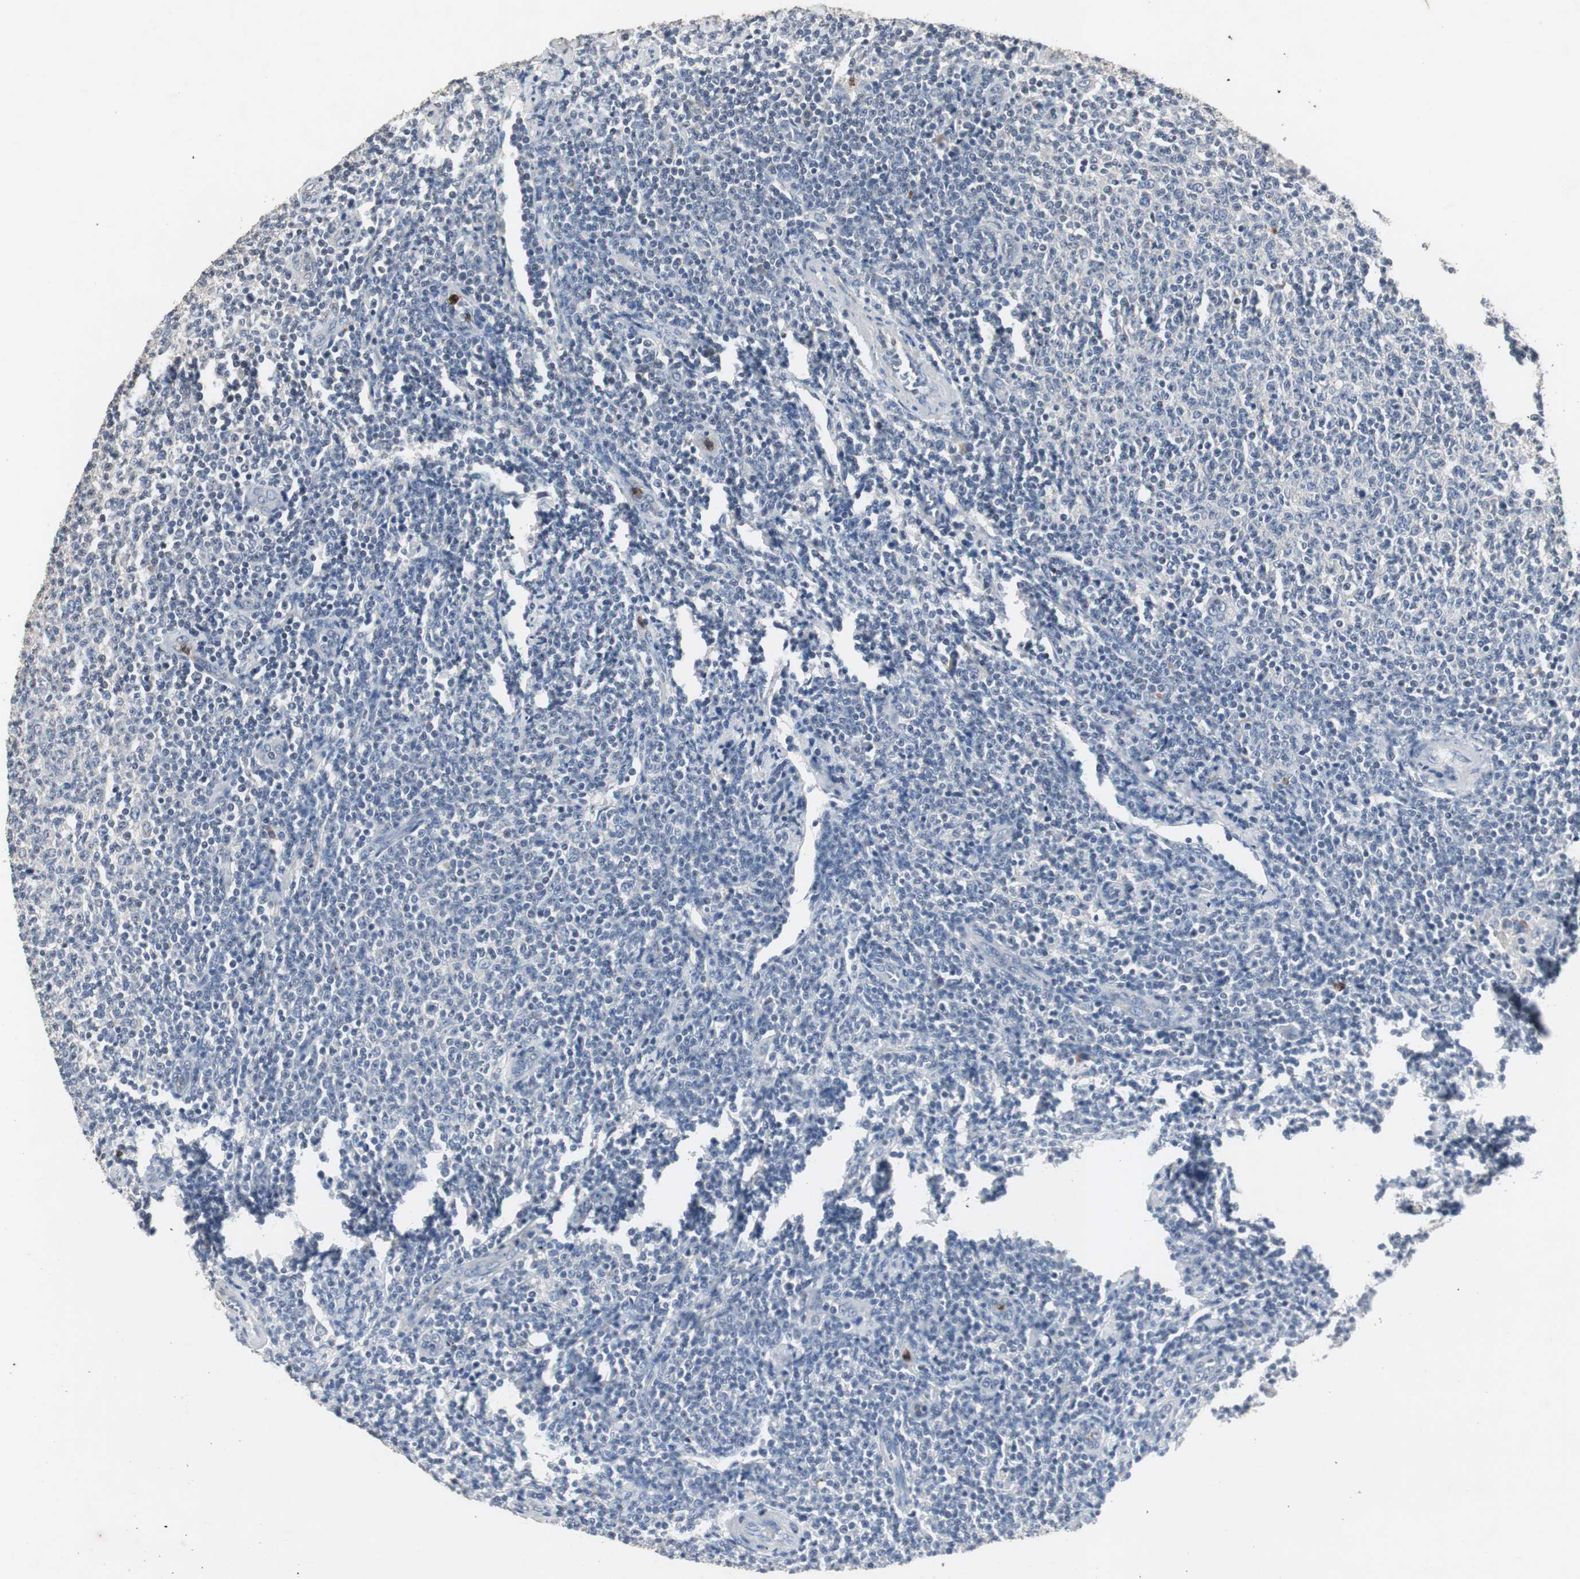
{"staining": {"intensity": "negative", "quantity": "none", "location": "none"}, "tissue": "lymphoma", "cell_type": "Tumor cells", "image_type": "cancer", "snomed": [{"axis": "morphology", "description": "Malignant lymphoma, non-Hodgkin's type, Low grade"}, {"axis": "topography", "description": "Lymph node"}], "caption": "The photomicrograph demonstrates no significant positivity in tumor cells of lymphoma. The staining was performed using DAB (3,3'-diaminobenzidine) to visualize the protein expression in brown, while the nuclei were stained in blue with hematoxylin (Magnification: 20x).", "gene": "ADNP2", "patient": {"sex": "male", "age": 66}}